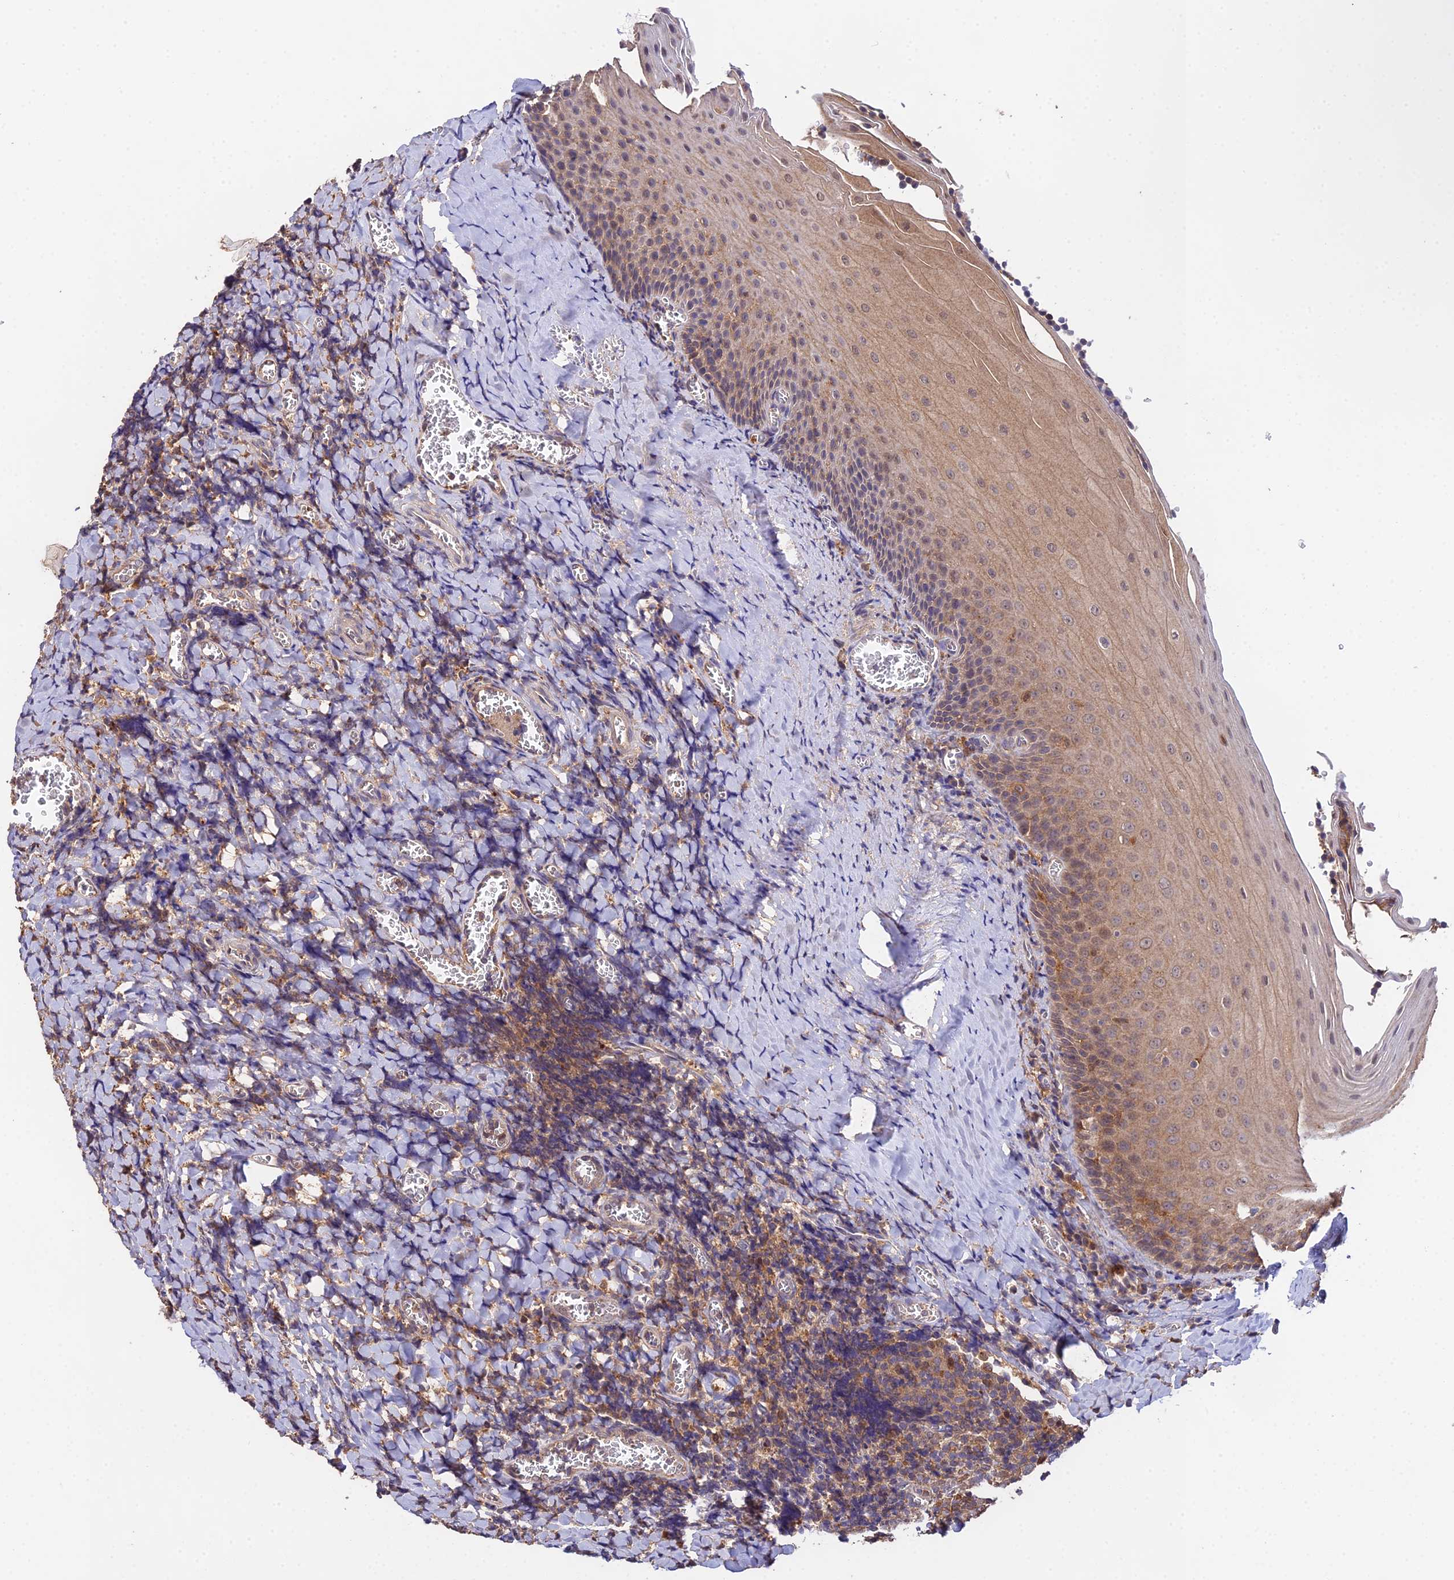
{"staining": {"intensity": "weak", "quantity": "<25%", "location": "cytoplasmic/membranous,nuclear"}, "tissue": "tonsil", "cell_type": "Germinal center cells", "image_type": "normal", "snomed": [{"axis": "morphology", "description": "Normal tissue, NOS"}, {"axis": "topography", "description": "Tonsil"}], "caption": "Protein analysis of normal tonsil displays no significant positivity in germinal center cells.", "gene": "FBP1", "patient": {"sex": "male", "age": 27}}